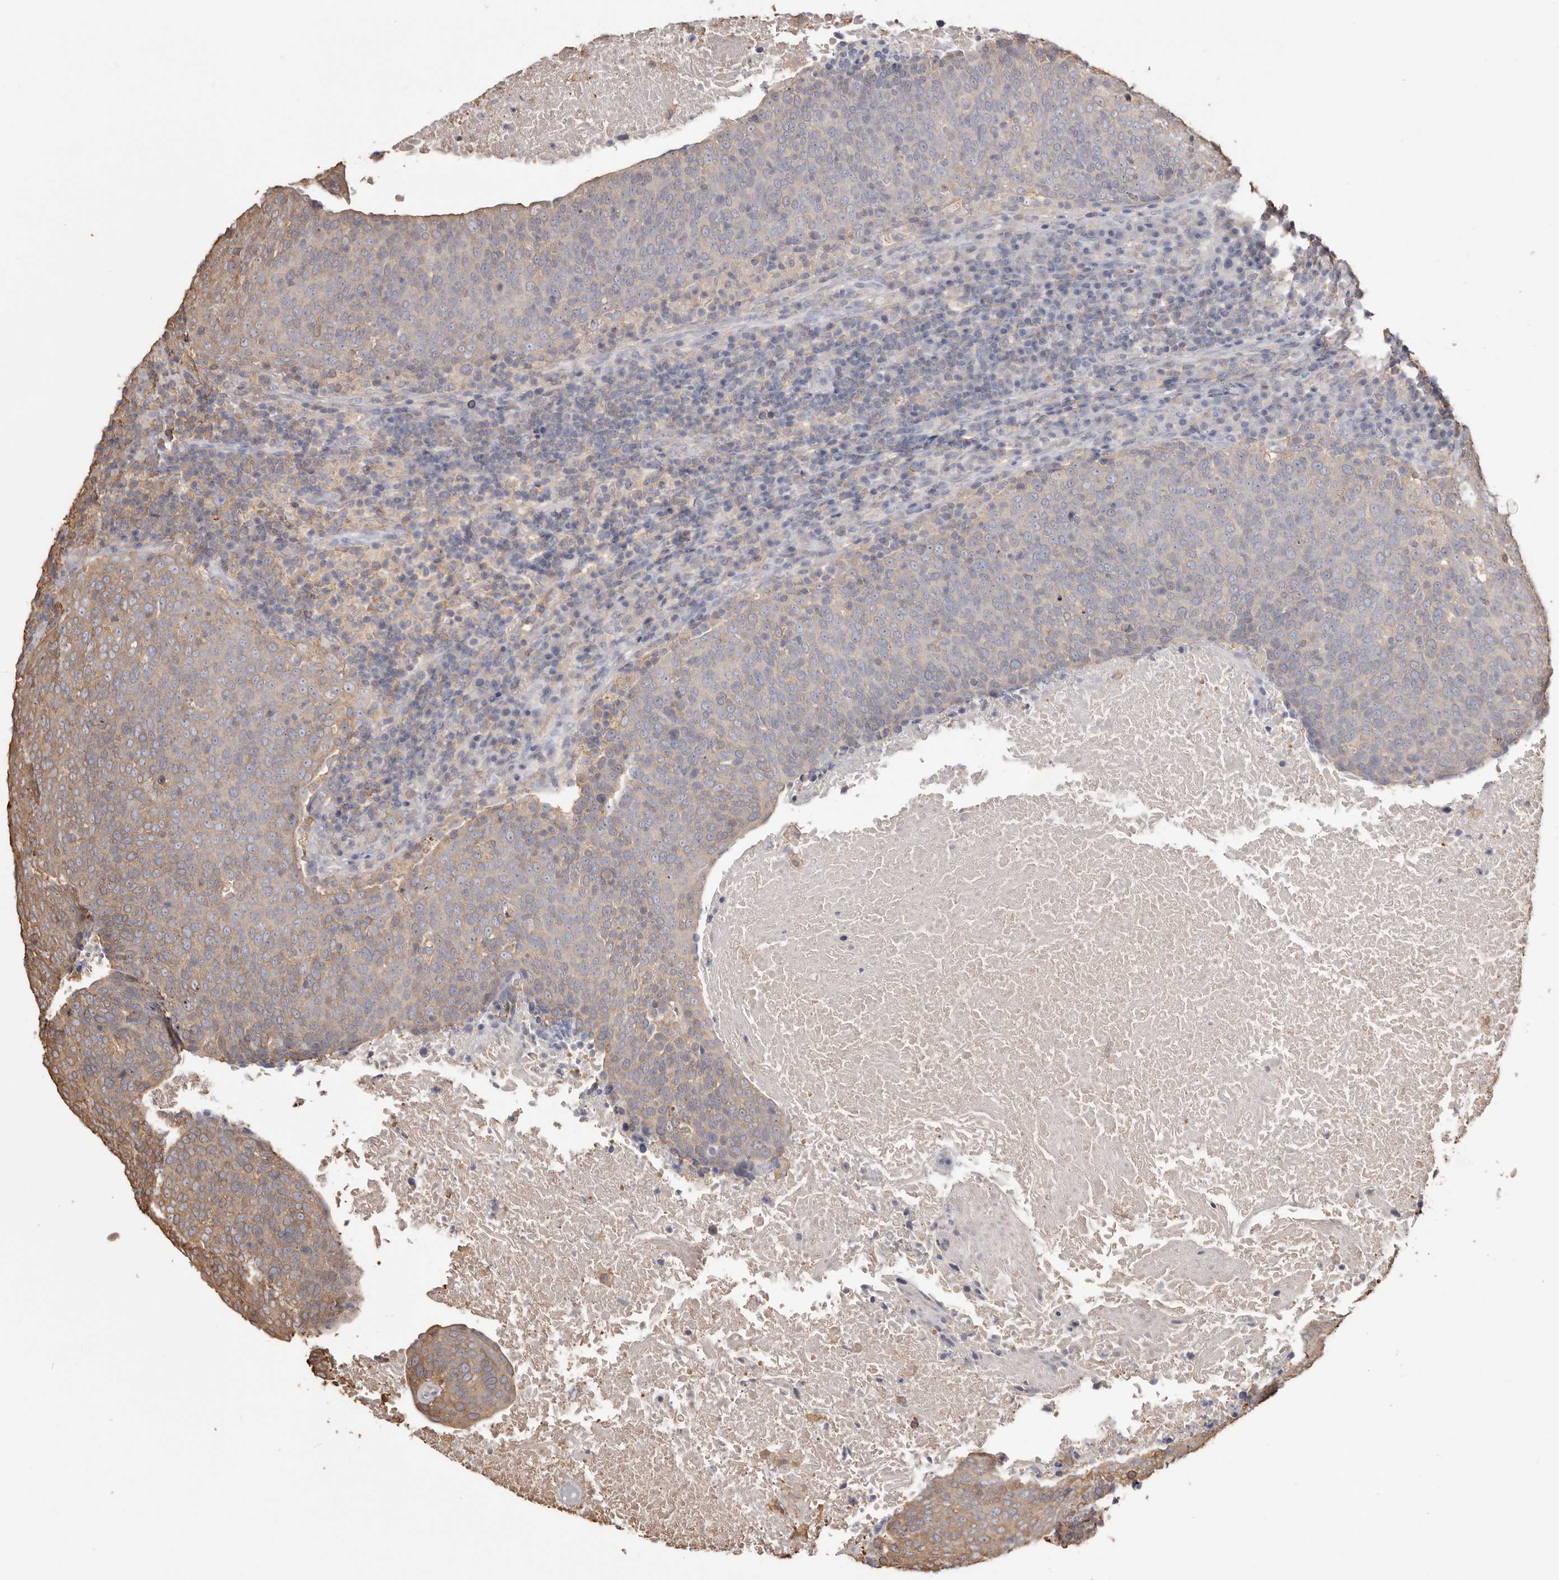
{"staining": {"intensity": "moderate", "quantity": "<25%", "location": "cytoplasmic/membranous"}, "tissue": "head and neck cancer", "cell_type": "Tumor cells", "image_type": "cancer", "snomed": [{"axis": "morphology", "description": "Squamous cell carcinoma, NOS"}, {"axis": "morphology", "description": "Squamous cell carcinoma, metastatic, NOS"}, {"axis": "topography", "description": "Lymph node"}, {"axis": "topography", "description": "Head-Neck"}], "caption": "A photomicrograph of head and neck cancer stained for a protein displays moderate cytoplasmic/membranous brown staining in tumor cells. The staining was performed using DAB (3,3'-diaminobenzidine), with brown indicating positive protein expression. Nuclei are stained blue with hematoxylin.", "gene": "PKM", "patient": {"sex": "male", "age": 62}}